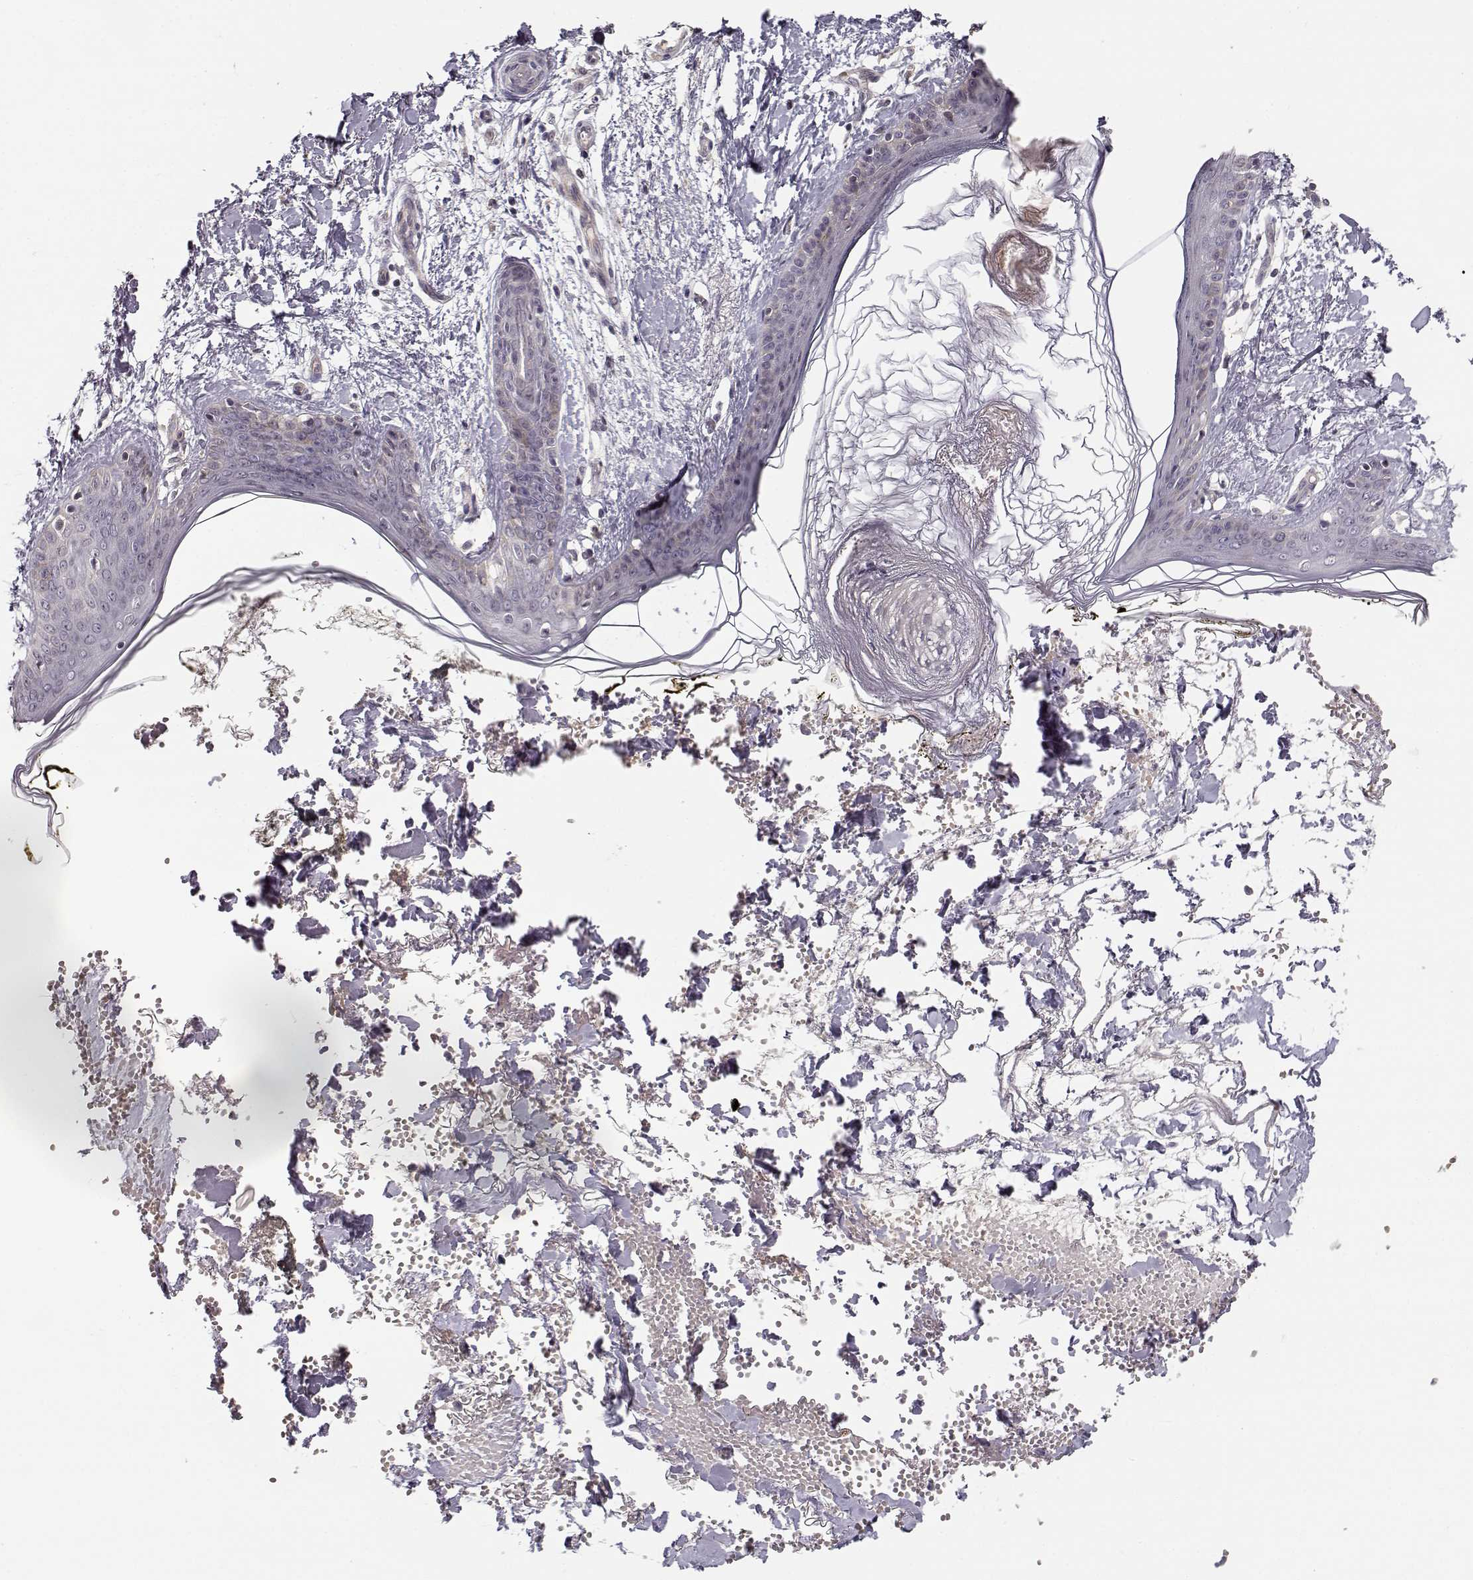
{"staining": {"intensity": "negative", "quantity": "none", "location": "none"}, "tissue": "skin", "cell_type": "Fibroblasts", "image_type": "normal", "snomed": [{"axis": "morphology", "description": "Normal tissue, NOS"}, {"axis": "topography", "description": "Skin"}], "caption": "Immunohistochemical staining of normal human skin demonstrates no significant positivity in fibroblasts. (Brightfield microscopy of DAB (3,3'-diaminobenzidine) immunohistochemistry at high magnification).", "gene": "RGS9BP", "patient": {"sex": "female", "age": 34}}